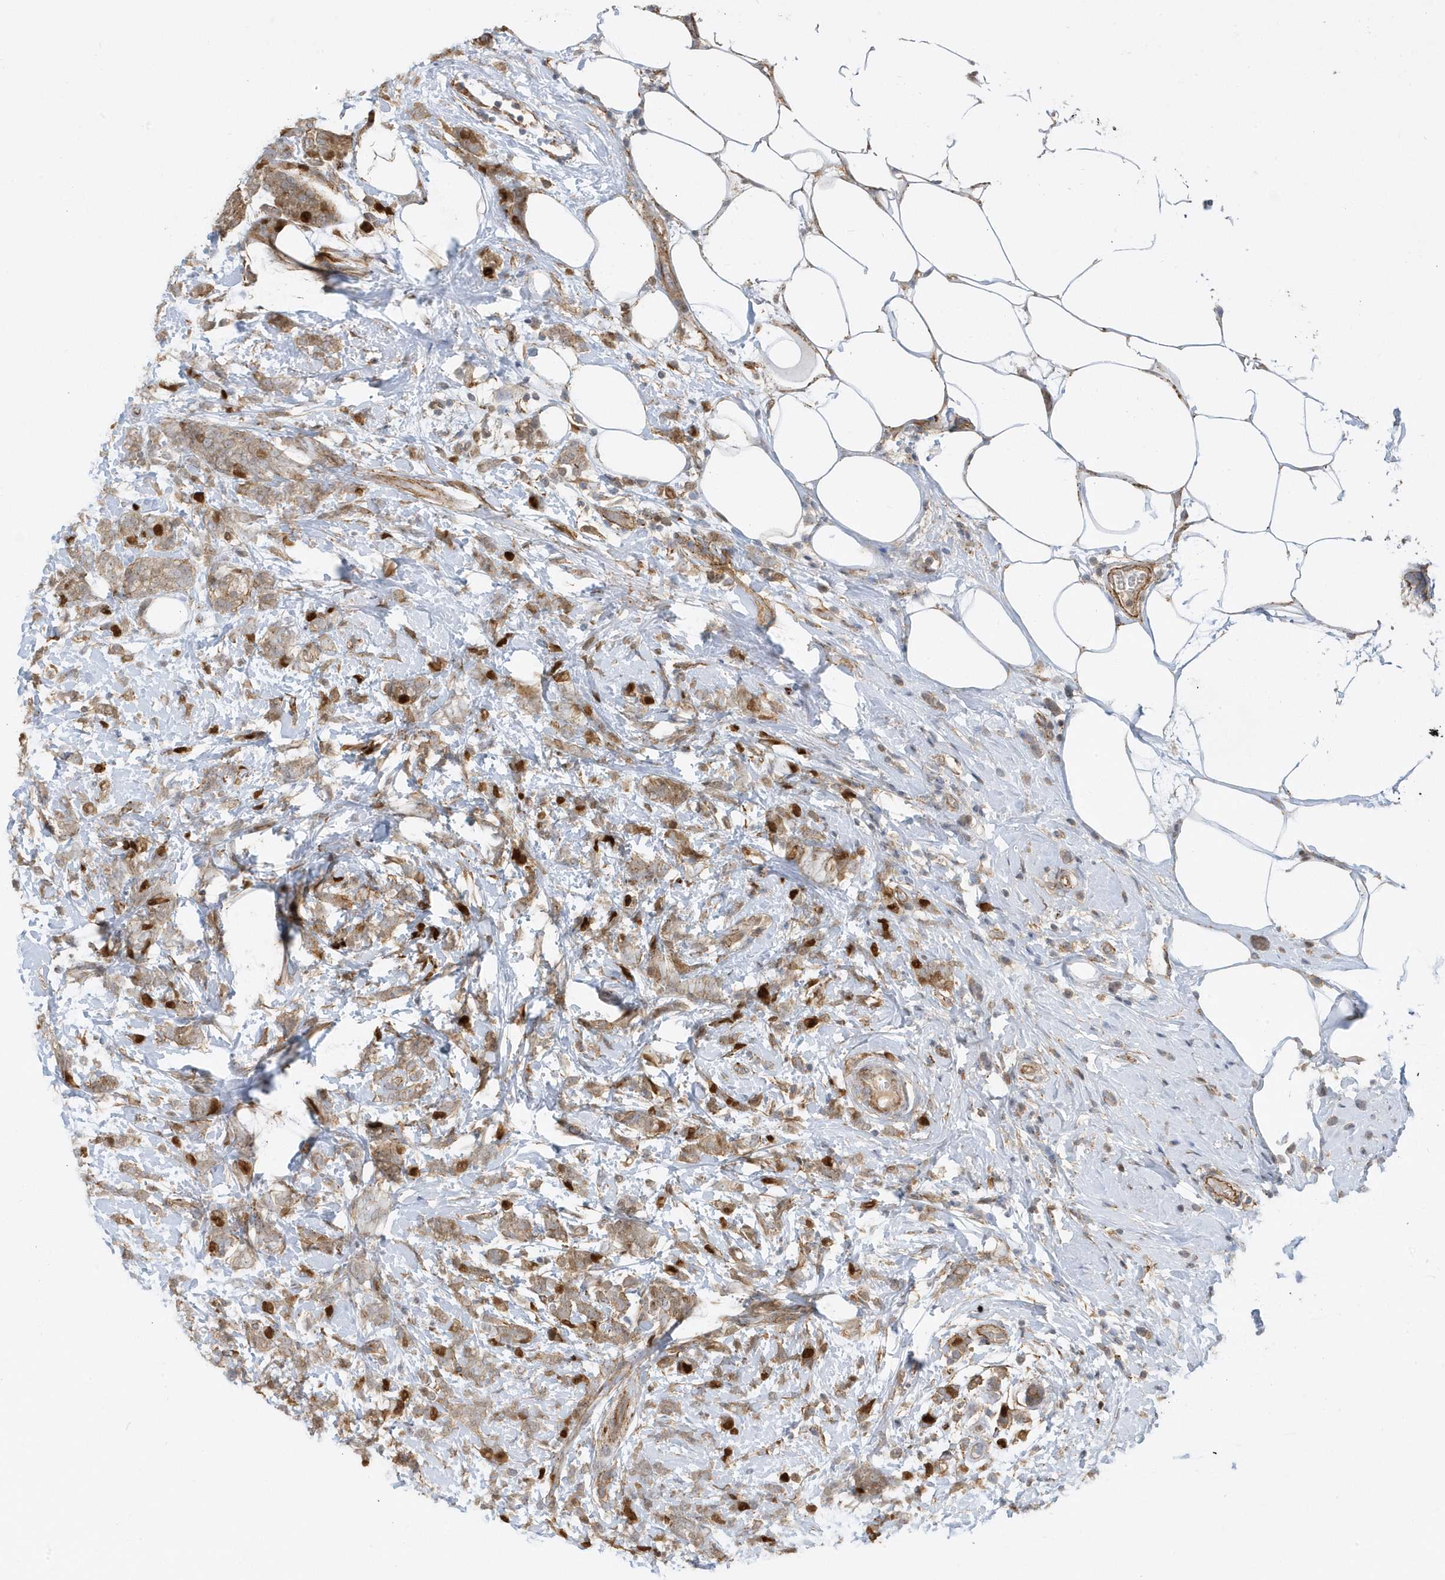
{"staining": {"intensity": "moderate", "quantity": ">75%", "location": "cytoplasmic/membranous"}, "tissue": "breast cancer", "cell_type": "Tumor cells", "image_type": "cancer", "snomed": [{"axis": "morphology", "description": "Lobular carcinoma"}, {"axis": "topography", "description": "Breast"}], "caption": "Brown immunohistochemical staining in human breast cancer demonstrates moderate cytoplasmic/membranous staining in about >75% of tumor cells.", "gene": "HRH4", "patient": {"sex": "female", "age": 58}}